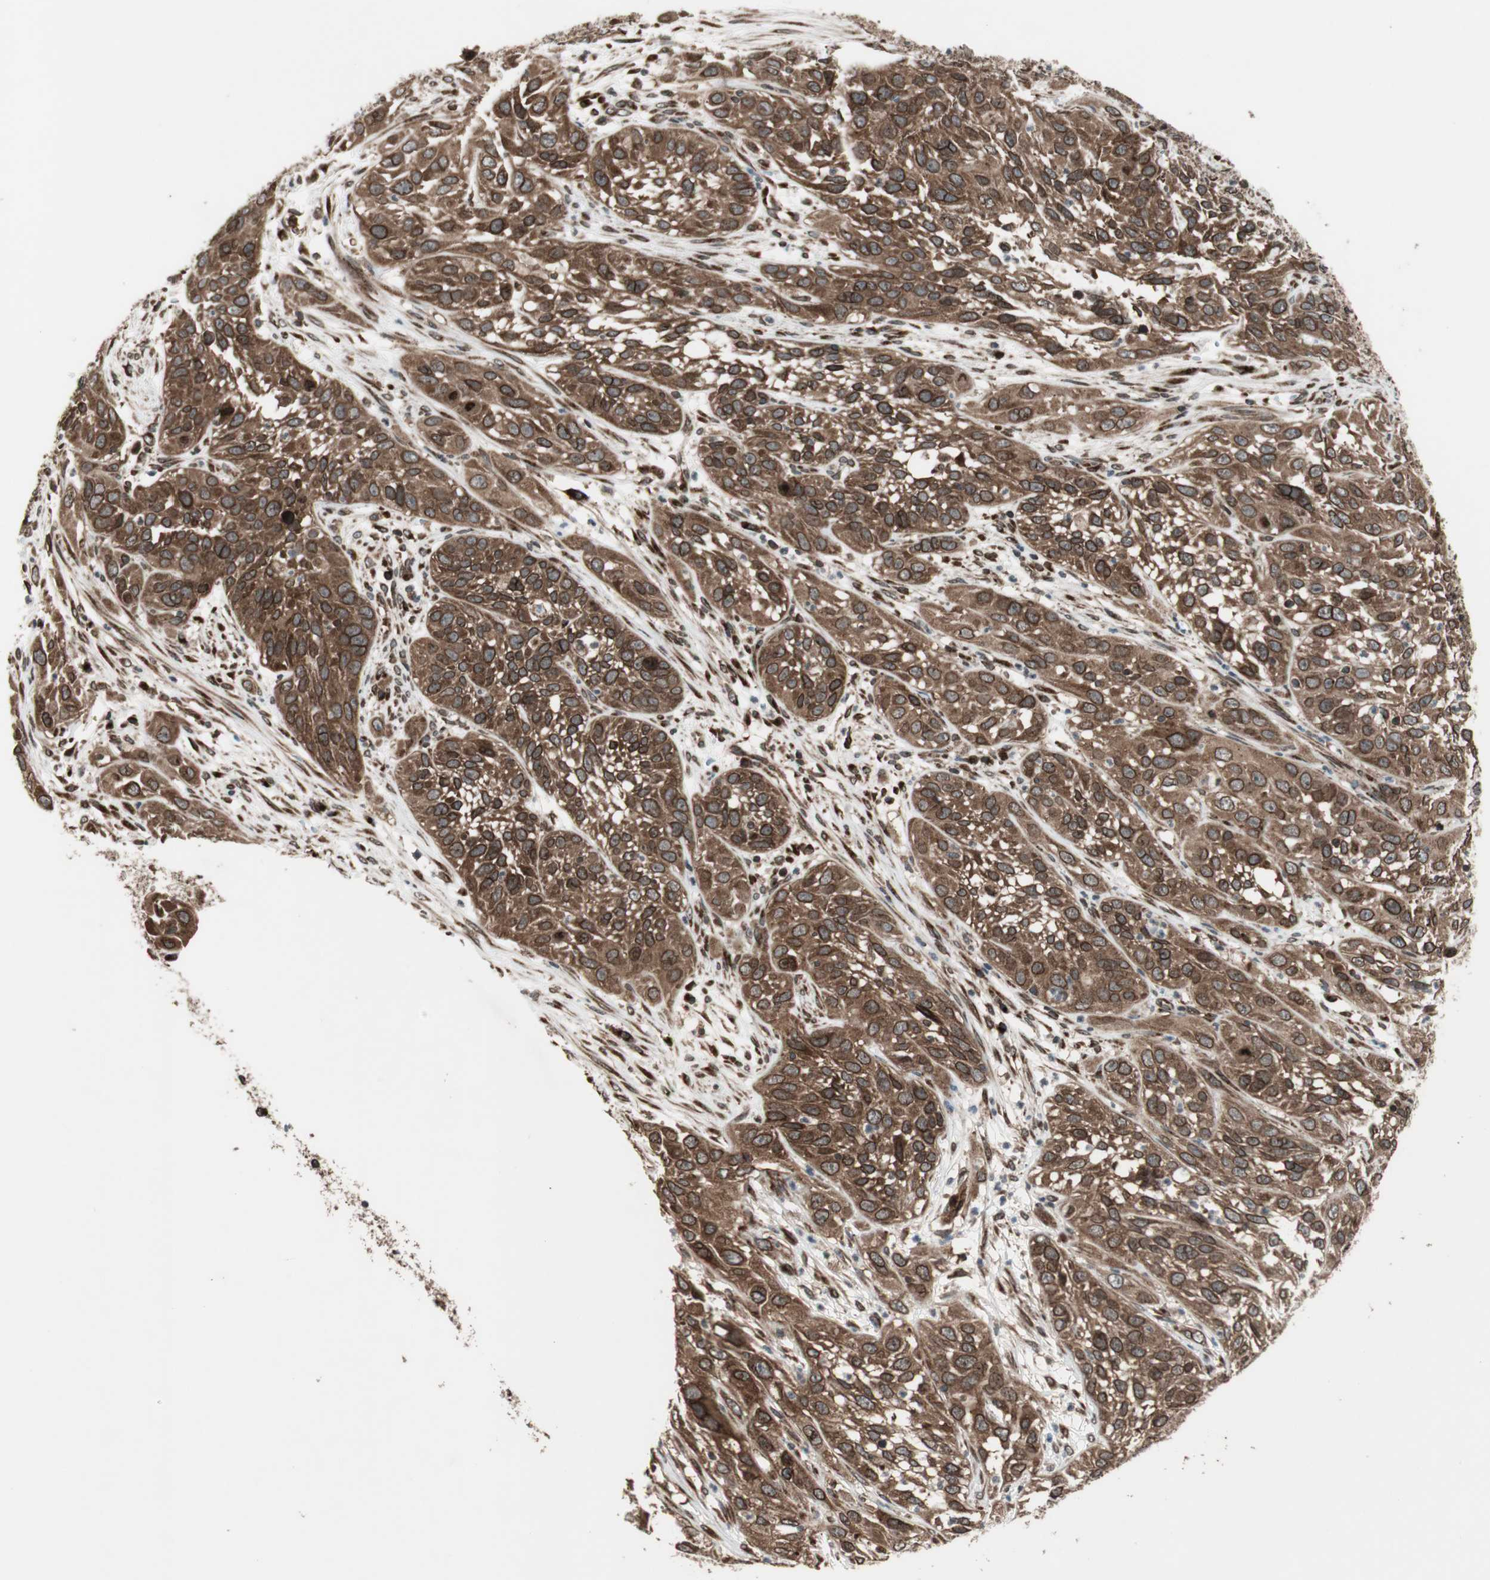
{"staining": {"intensity": "strong", "quantity": ">75%", "location": "cytoplasmic/membranous,nuclear"}, "tissue": "cervical cancer", "cell_type": "Tumor cells", "image_type": "cancer", "snomed": [{"axis": "morphology", "description": "Squamous cell carcinoma, NOS"}, {"axis": "topography", "description": "Cervix"}], "caption": "A brown stain highlights strong cytoplasmic/membranous and nuclear positivity of a protein in cervical squamous cell carcinoma tumor cells. Using DAB (3,3'-diaminobenzidine) (brown) and hematoxylin (blue) stains, captured at high magnification using brightfield microscopy.", "gene": "NUP62", "patient": {"sex": "female", "age": 32}}